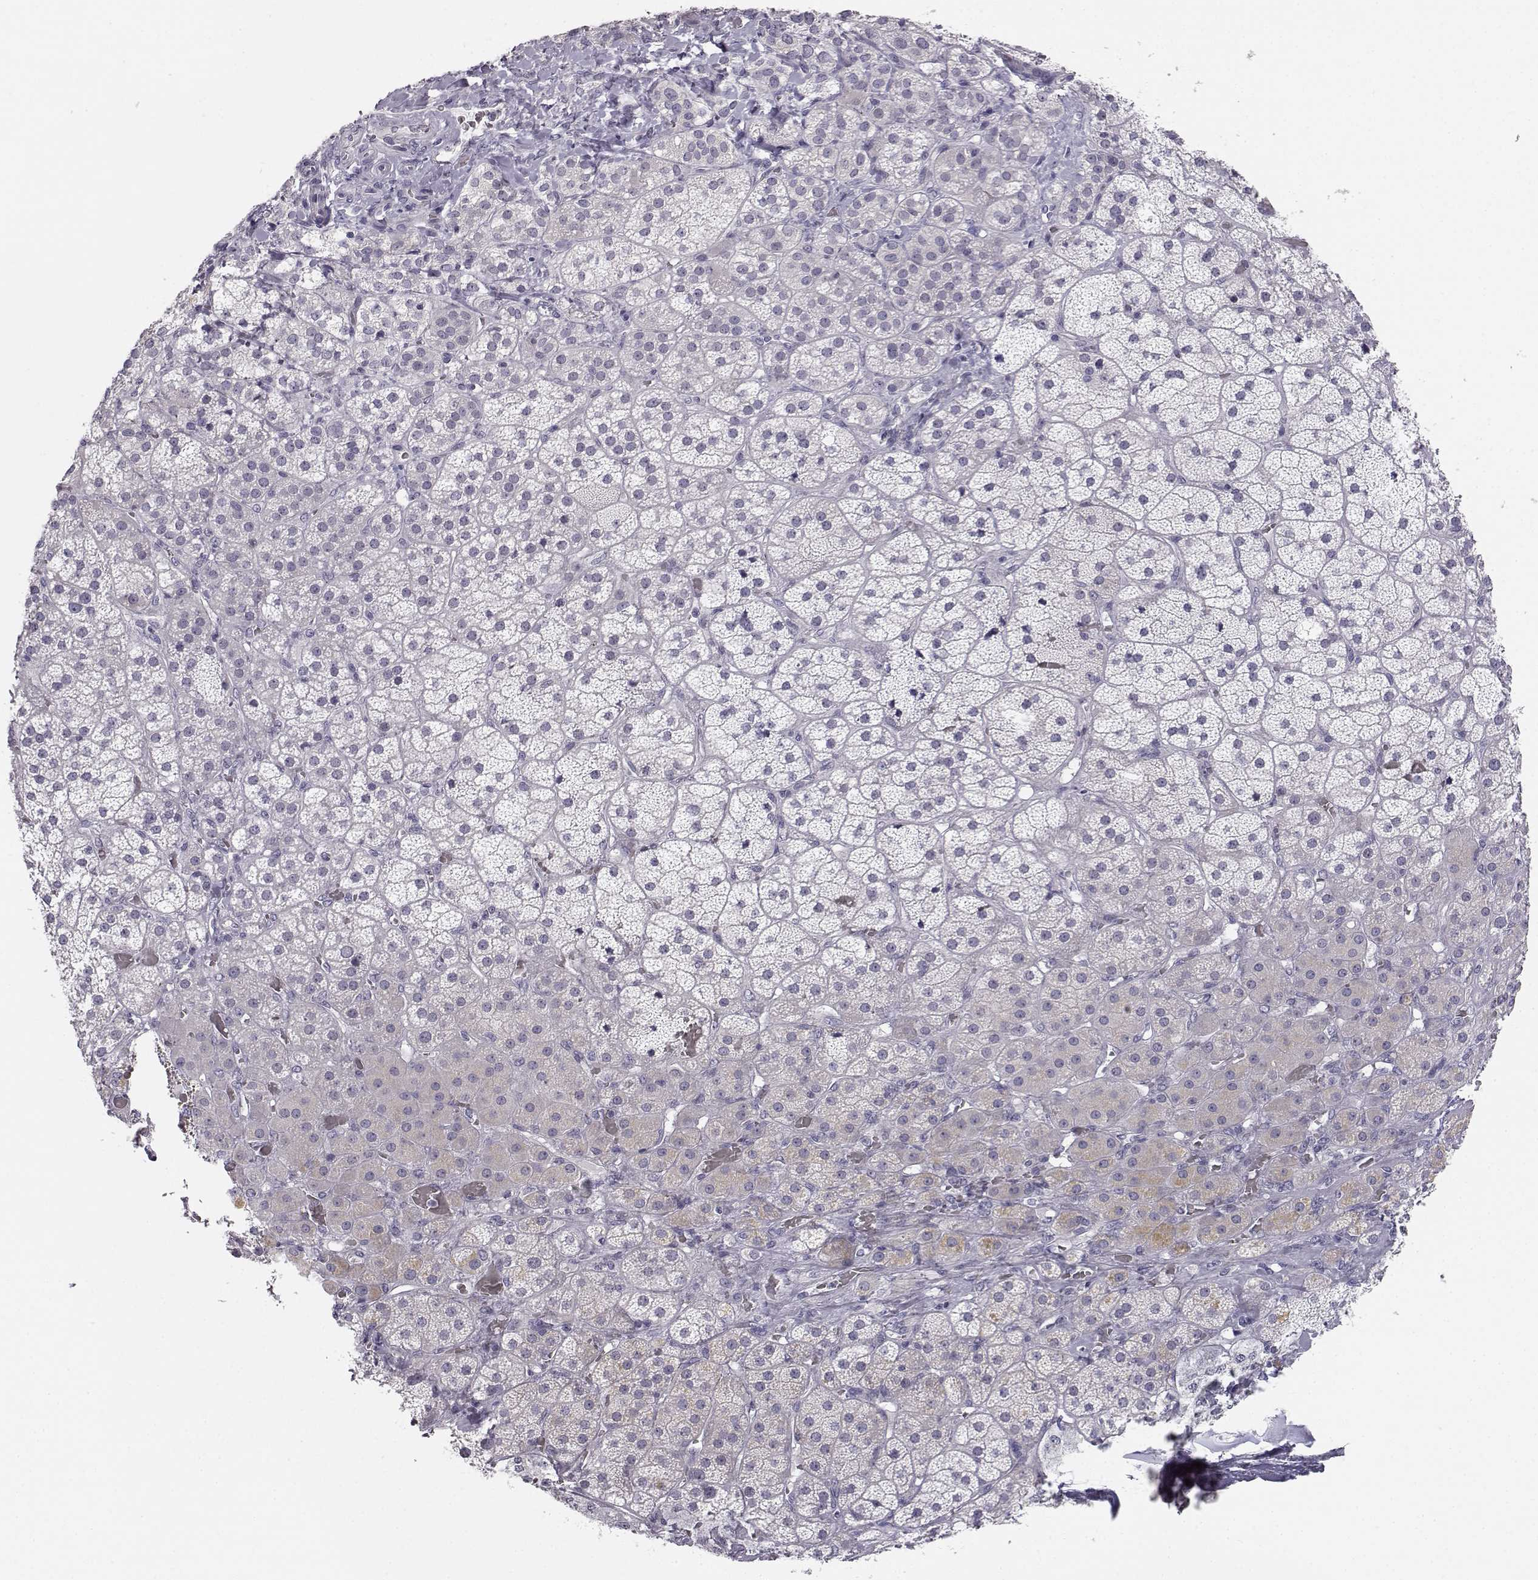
{"staining": {"intensity": "negative", "quantity": "none", "location": "none"}, "tissue": "adrenal gland", "cell_type": "Glandular cells", "image_type": "normal", "snomed": [{"axis": "morphology", "description": "Normal tissue, NOS"}, {"axis": "topography", "description": "Adrenal gland"}], "caption": "This histopathology image is of normal adrenal gland stained with immunohistochemistry (IHC) to label a protein in brown with the nuclei are counter-stained blue. There is no expression in glandular cells.", "gene": "MYCBPAP", "patient": {"sex": "male", "age": 57}}